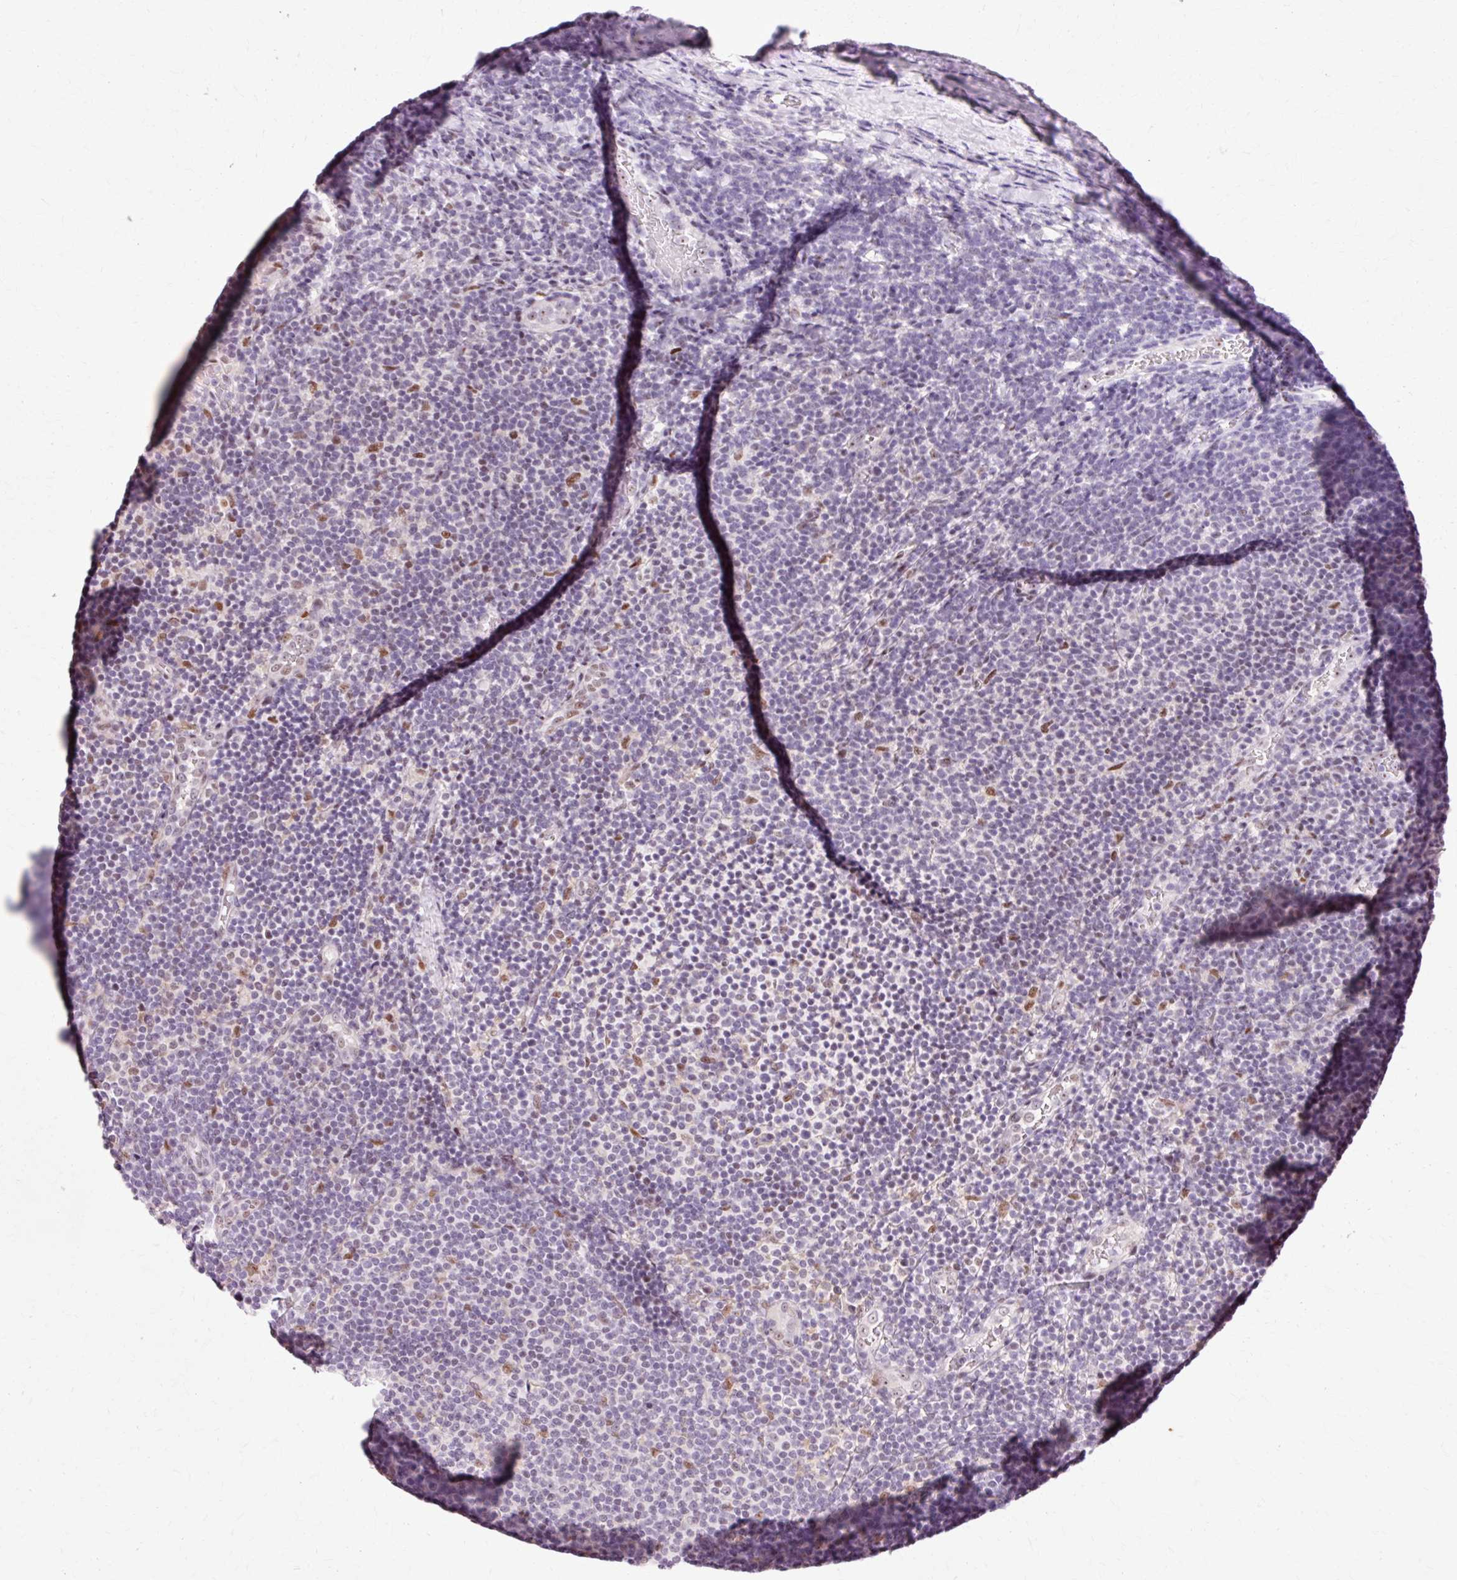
{"staining": {"intensity": "negative", "quantity": "none", "location": "none"}, "tissue": "lymphoma", "cell_type": "Tumor cells", "image_type": "cancer", "snomed": [{"axis": "morphology", "description": "Malignant lymphoma, non-Hodgkin's type, Low grade"}, {"axis": "topography", "description": "Lymph node"}], "caption": "Protein analysis of lymphoma shows no significant expression in tumor cells. (DAB (3,3'-diaminobenzidine) immunohistochemistry, high magnification).", "gene": "MACROD2", "patient": {"sex": "male", "age": 66}}